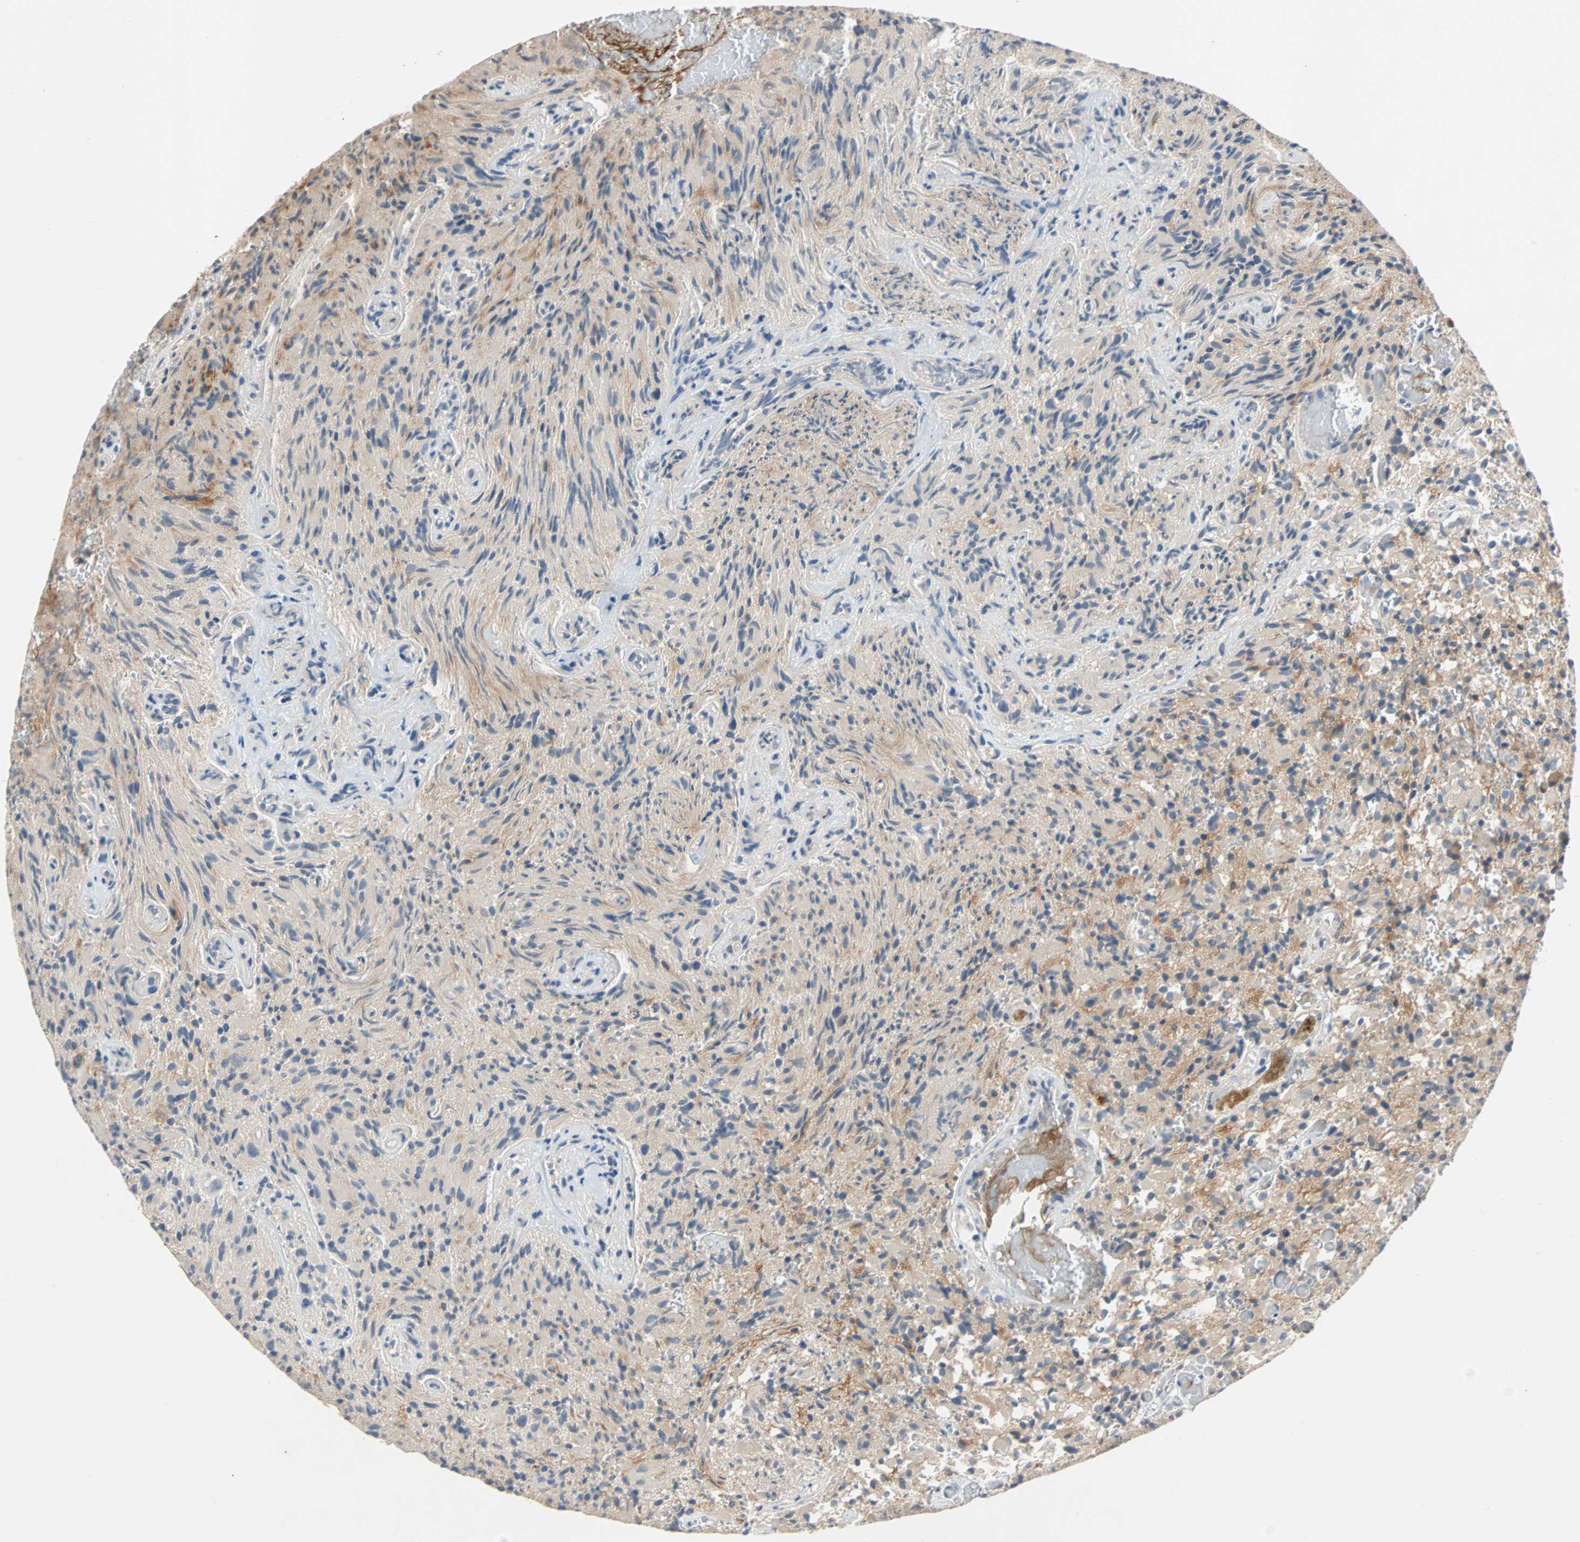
{"staining": {"intensity": "negative", "quantity": "none", "location": "none"}, "tissue": "glioma", "cell_type": "Tumor cells", "image_type": "cancer", "snomed": [{"axis": "morphology", "description": "Glioma, malignant, High grade"}, {"axis": "topography", "description": "Brain"}], "caption": "High power microscopy photomicrograph of an IHC image of glioma, revealing no significant expression in tumor cells.", "gene": "MAP4K1", "patient": {"sex": "male", "age": 71}}